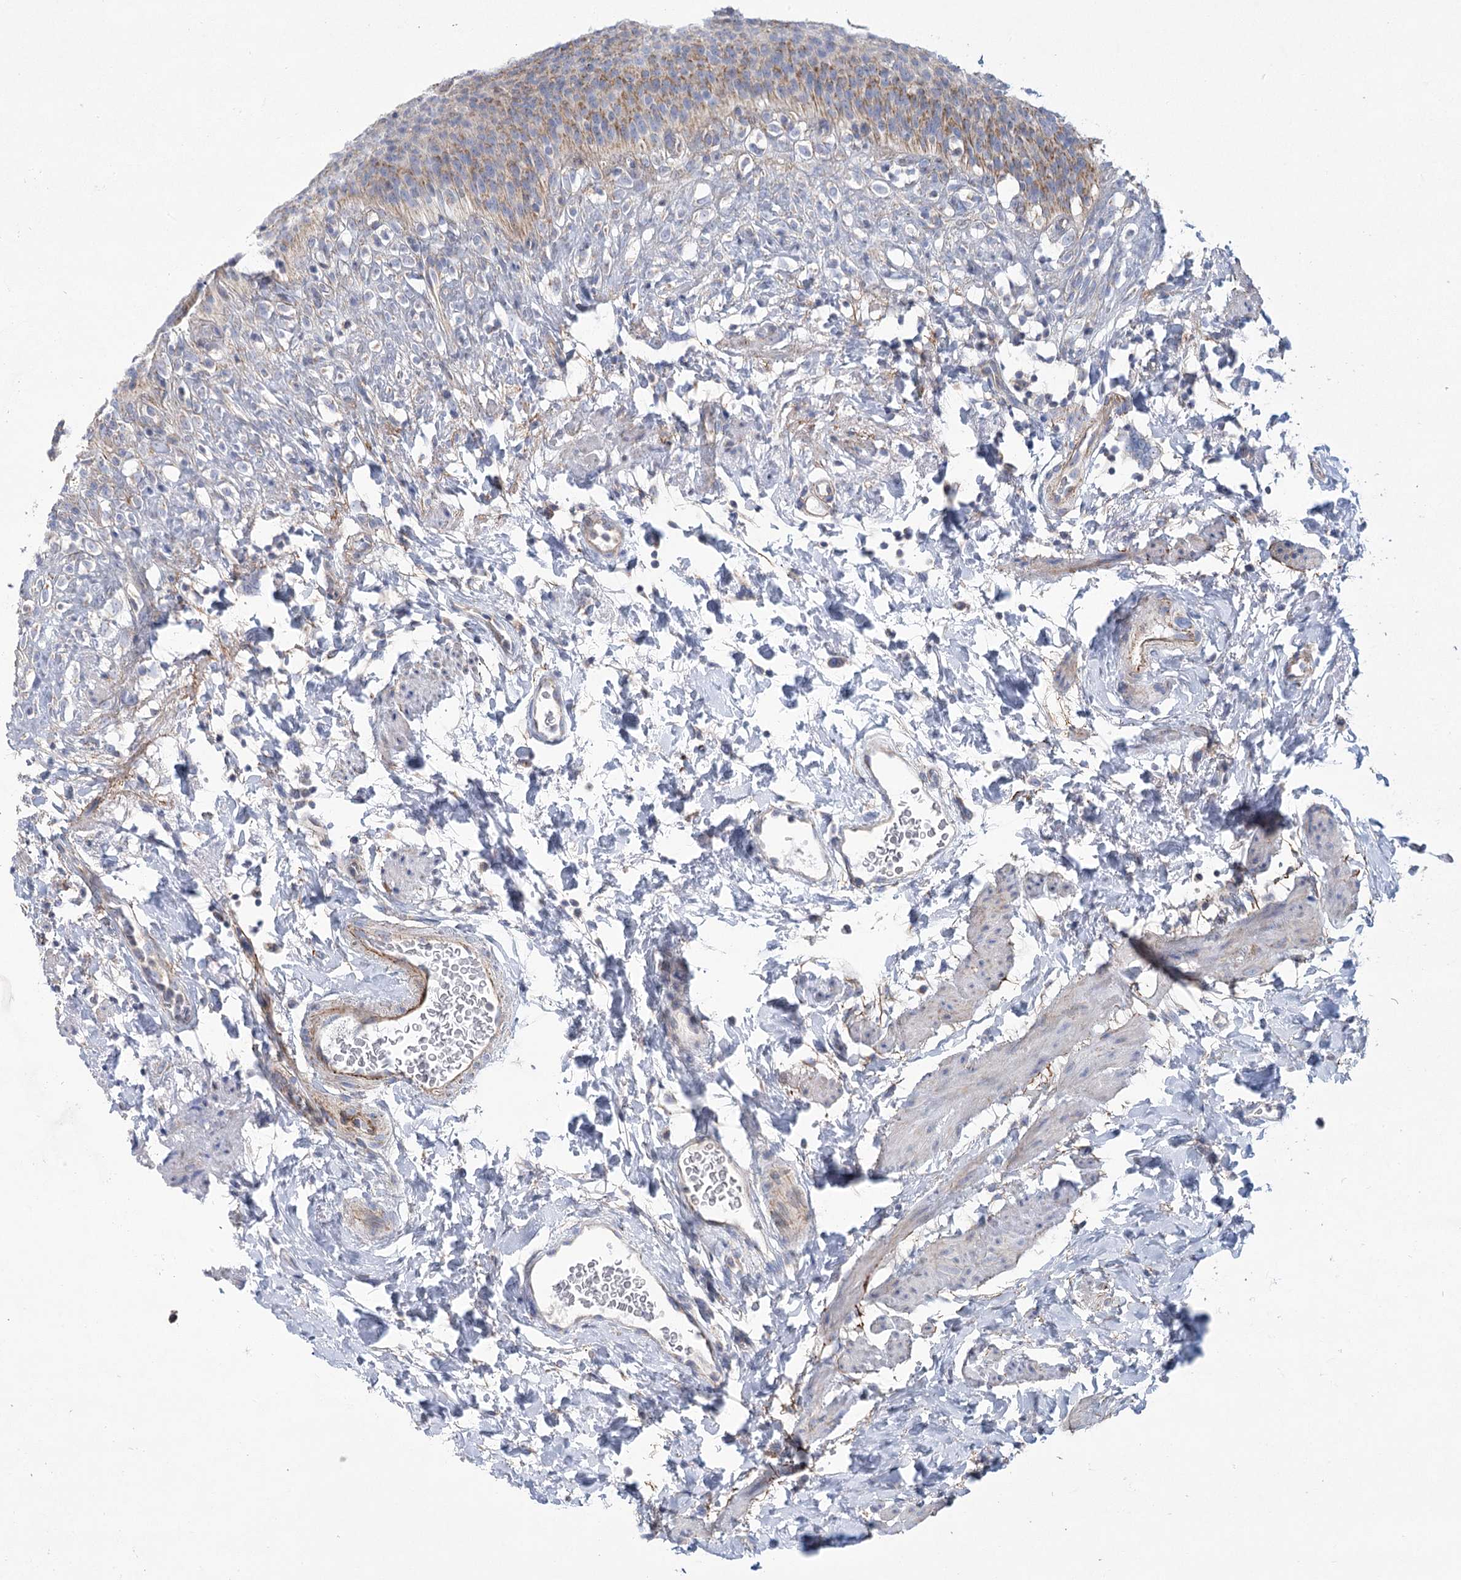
{"staining": {"intensity": "moderate", "quantity": "25%-75%", "location": "cytoplasmic/membranous"}, "tissue": "urinary bladder", "cell_type": "Urothelial cells", "image_type": "normal", "snomed": [{"axis": "morphology", "description": "Normal tissue, NOS"}, {"axis": "topography", "description": "Urinary bladder"}], "caption": "Approximately 25%-75% of urothelial cells in unremarkable urinary bladder reveal moderate cytoplasmic/membranous protein expression as visualized by brown immunohistochemical staining.", "gene": "SNX7", "patient": {"sex": "female", "age": 79}}